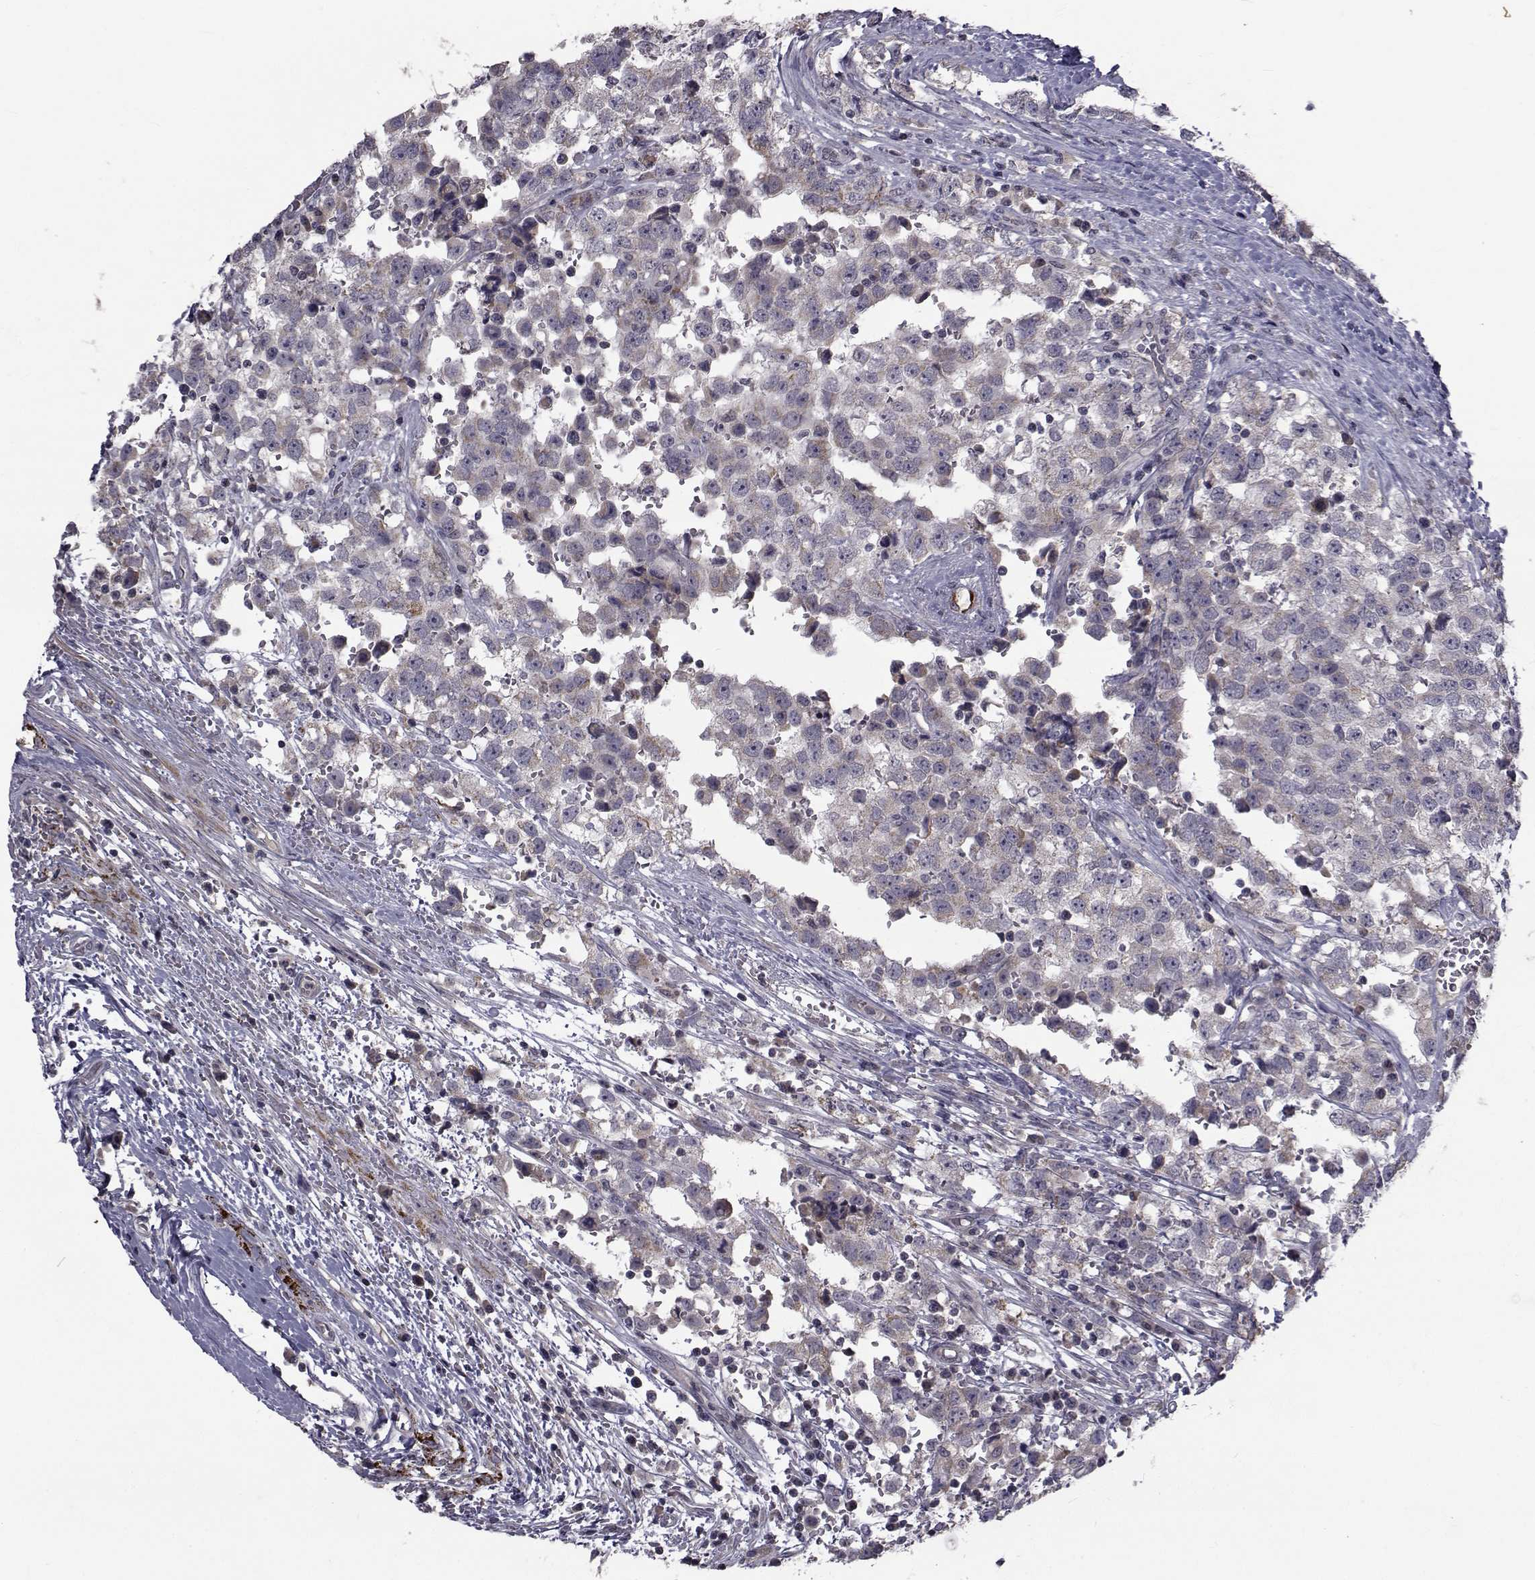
{"staining": {"intensity": "negative", "quantity": "none", "location": "none"}, "tissue": "testis cancer", "cell_type": "Tumor cells", "image_type": "cancer", "snomed": [{"axis": "morphology", "description": "Seminoma, NOS"}, {"axis": "topography", "description": "Testis"}], "caption": "Tumor cells show no significant protein positivity in testis seminoma.", "gene": "FDXR", "patient": {"sex": "male", "age": 34}}